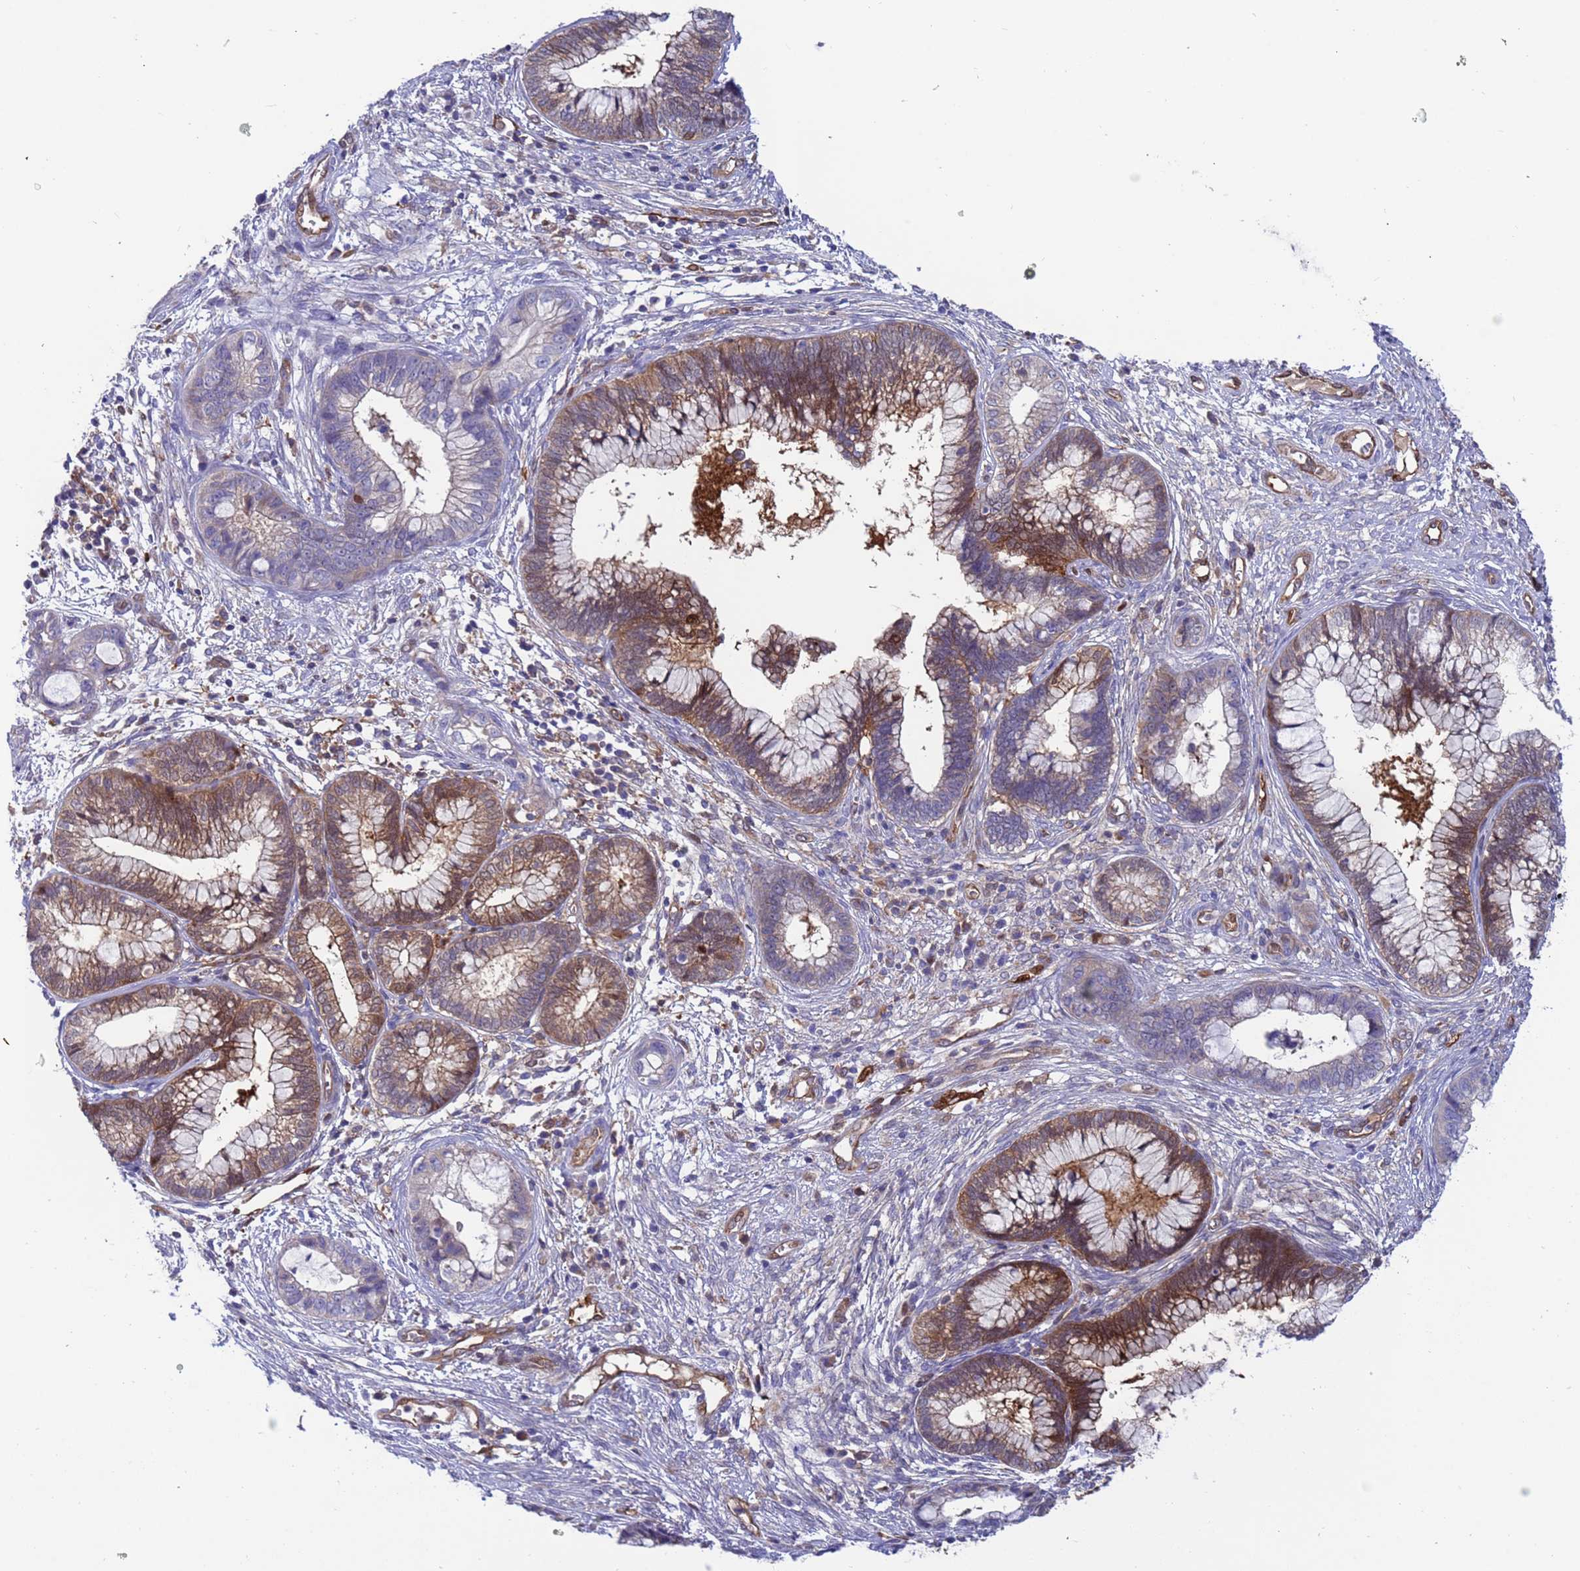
{"staining": {"intensity": "moderate", "quantity": ">75%", "location": "cytoplasmic/membranous"}, "tissue": "cervical cancer", "cell_type": "Tumor cells", "image_type": "cancer", "snomed": [{"axis": "morphology", "description": "Adenocarcinoma, NOS"}, {"axis": "topography", "description": "Cervix"}], "caption": "Immunohistochemical staining of adenocarcinoma (cervical) demonstrates moderate cytoplasmic/membranous protein expression in about >75% of tumor cells.", "gene": "FOXRED1", "patient": {"sex": "female", "age": 44}}